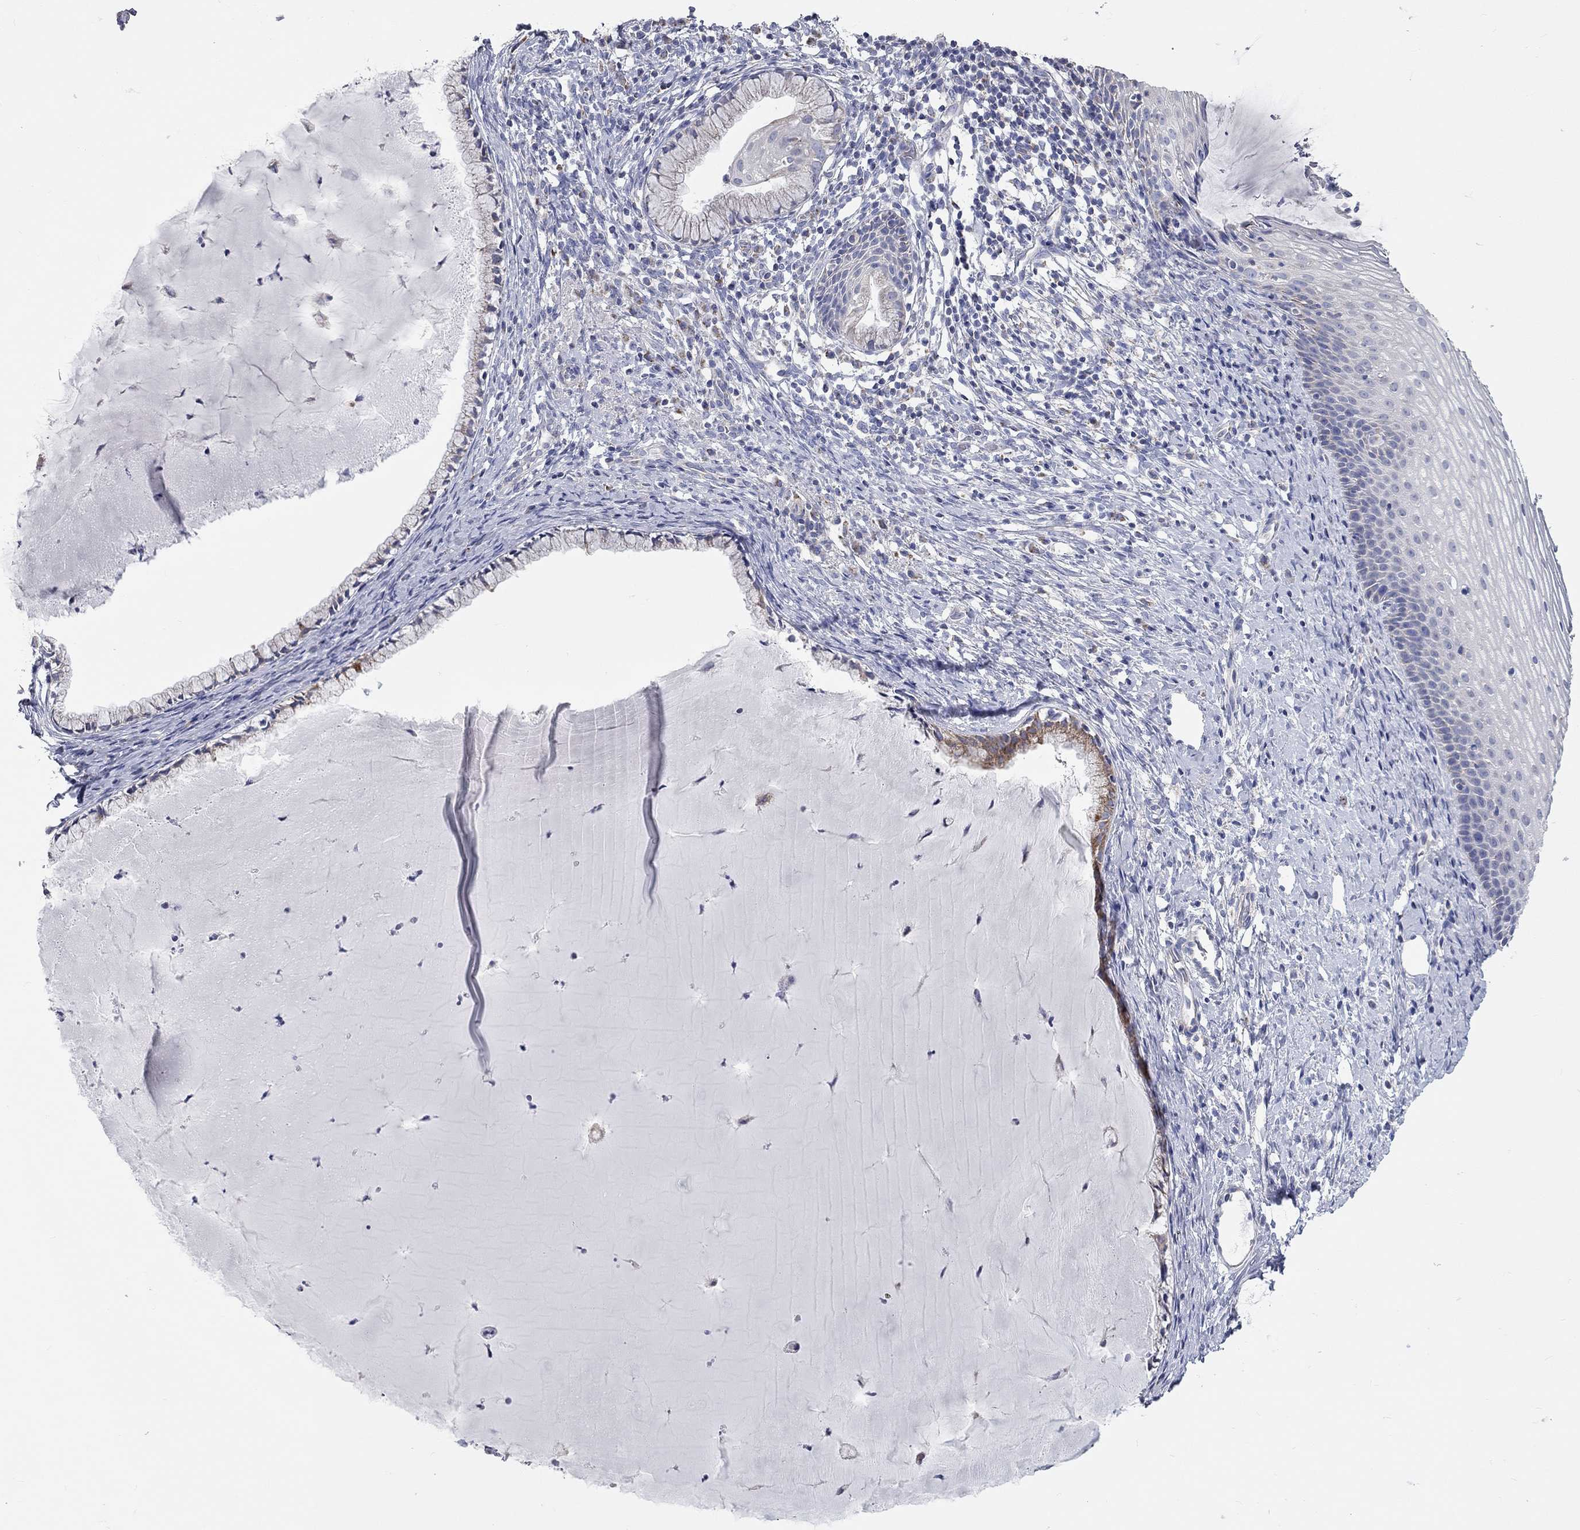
{"staining": {"intensity": "moderate", "quantity": "<25%", "location": "cytoplasmic/membranous"}, "tissue": "cervix", "cell_type": "Glandular cells", "image_type": "normal", "snomed": [{"axis": "morphology", "description": "Normal tissue, NOS"}, {"axis": "topography", "description": "Cervix"}], "caption": "Protein analysis of normal cervix displays moderate cytoplasmic/membranous positivity in approximately <25% of glandular cells. (DAB IHC, brown staining for protein, blue staining for nuclei).", "gene": "CFAP161", "patient": {"sex": "female", "age": 39}}